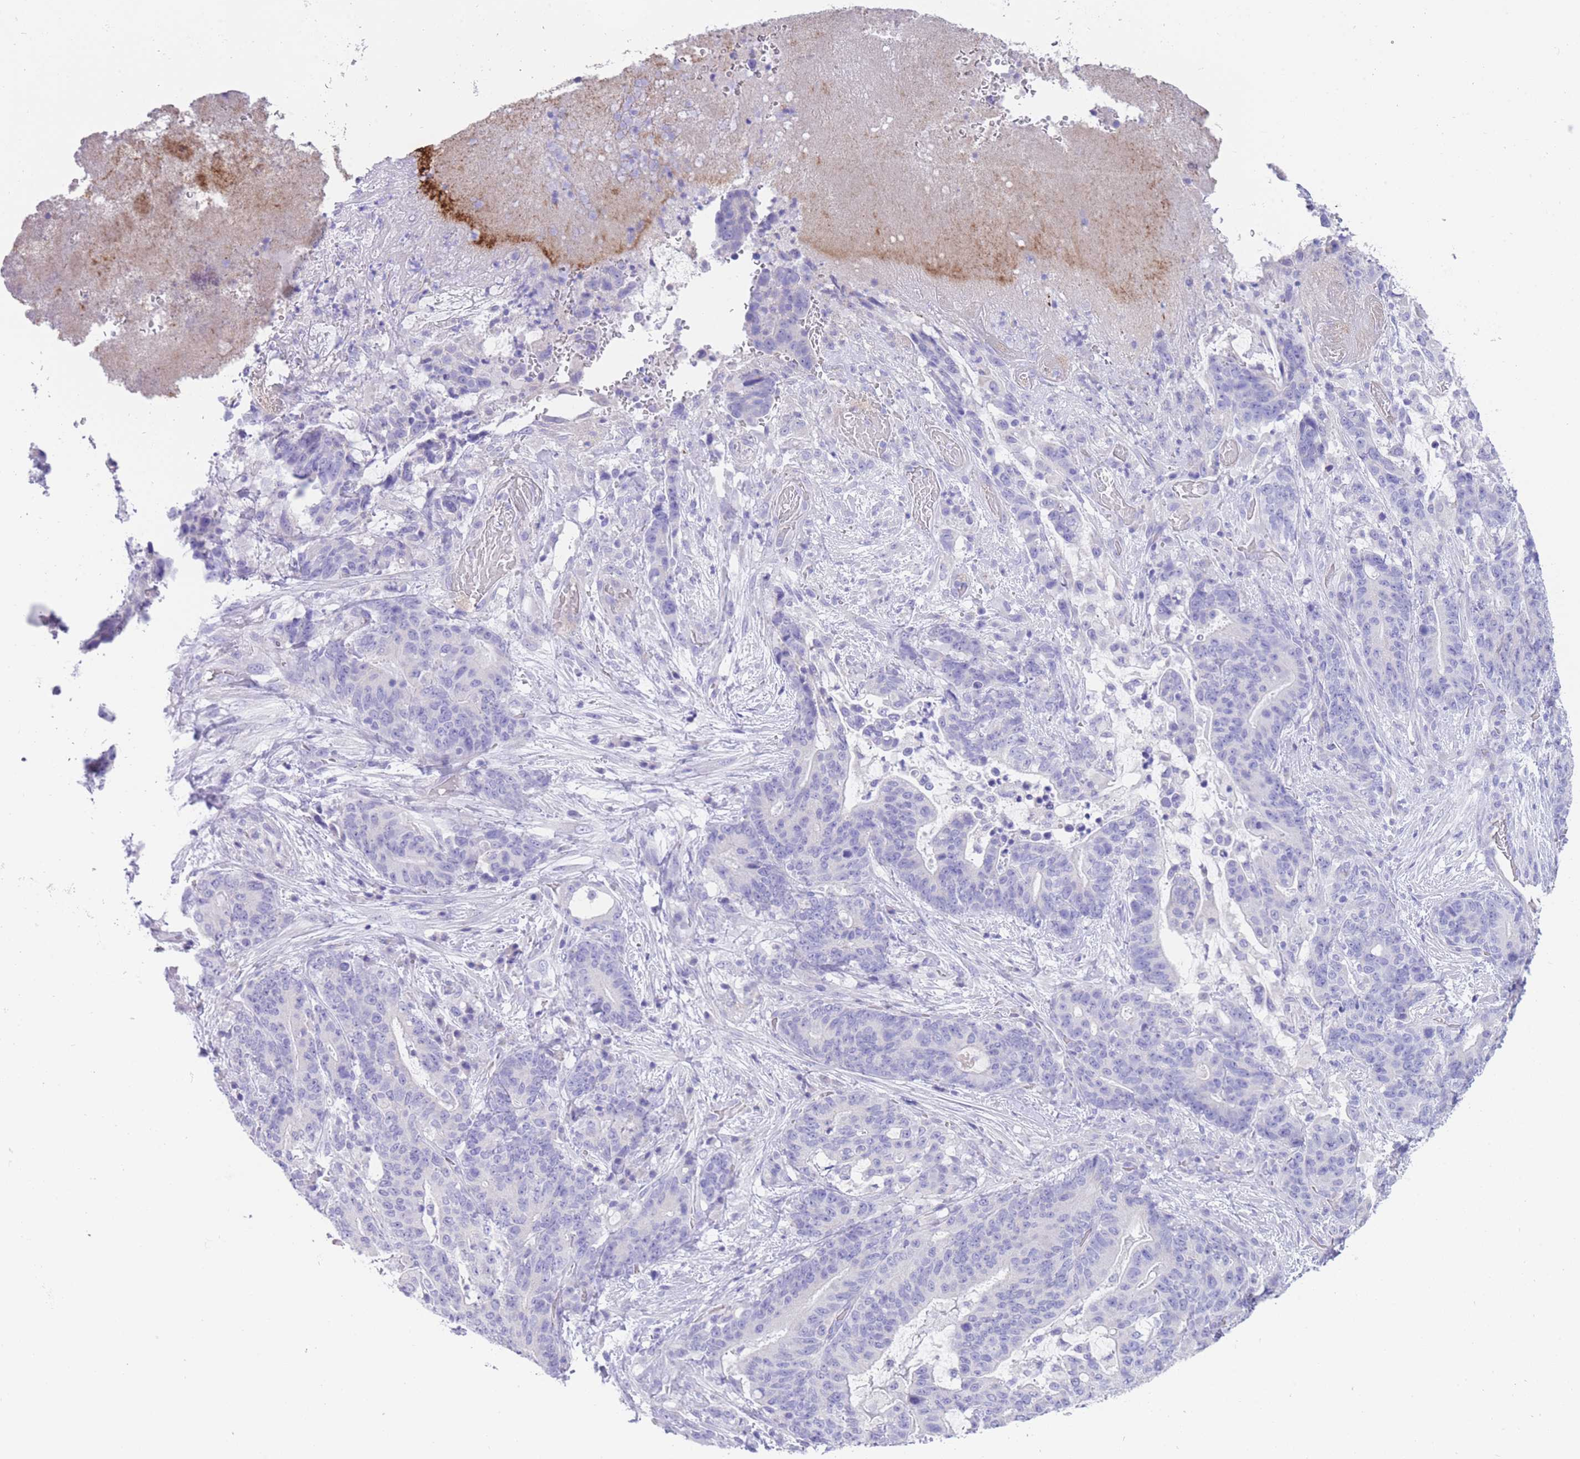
{"staining": {"intensity": "negative", "quantity": "none", "location": "none"}, "tissue": "stomach cancer", "cell_type": "Tumor cells", "image_type": "cancer", "snomed": [{"axis": "morphology", "description": "Normal tissue, NOS"}, {"axis": "morphology", "description": "Adenocarcinoma, NOS"}, {"axis": "topography", "description": "Stomach"}], "caption": "Photomicrograph shows no significant protein expression in tumor cells of stomach cancer (adenocarcinoma).", "gene": "QTRT1", "patient": {"sex": "female", "age": 64}}